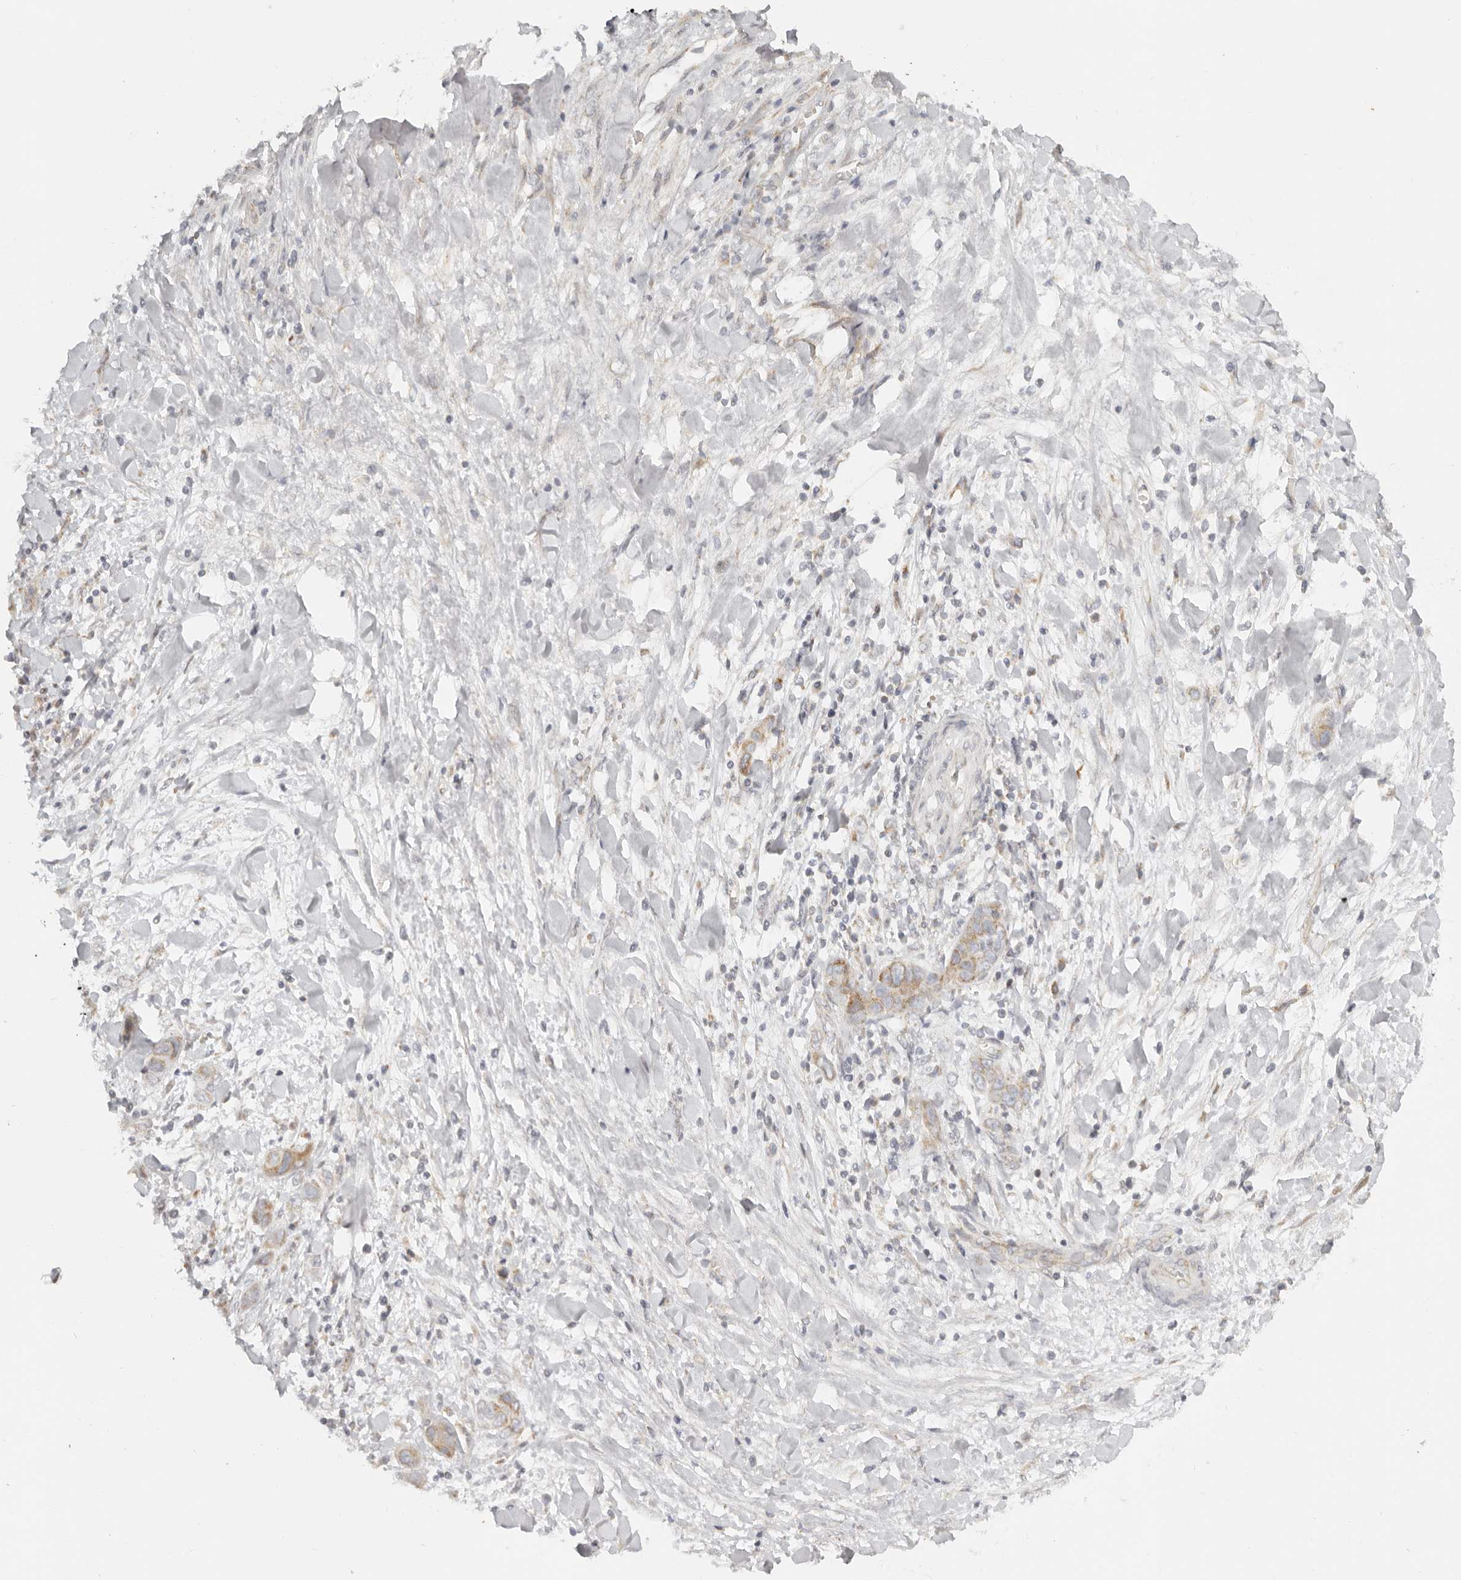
{"staining": {"intensity": "moderate", "quantity": ">75%", "location": "cytoplasmic/membranous"}, "tissue": "liver cancer", "cell_type": "Tumor cells", "image_type": "cancer", "snomed": [{"axis": "morphology", "description": "Cholangiocarcinoma"}, {"axis": "topography", "description": "Liver"}], "caption": "An immunohistochemistry photomicrograph of tumor tissue is shown. Protein staining in brown shows moderate cytoplasmic/membranous positivity in cholangiocarcinoma (liver) within tumor cells.", "gene": "KDF1", "patient": {"sex": "female", "age": 52}}